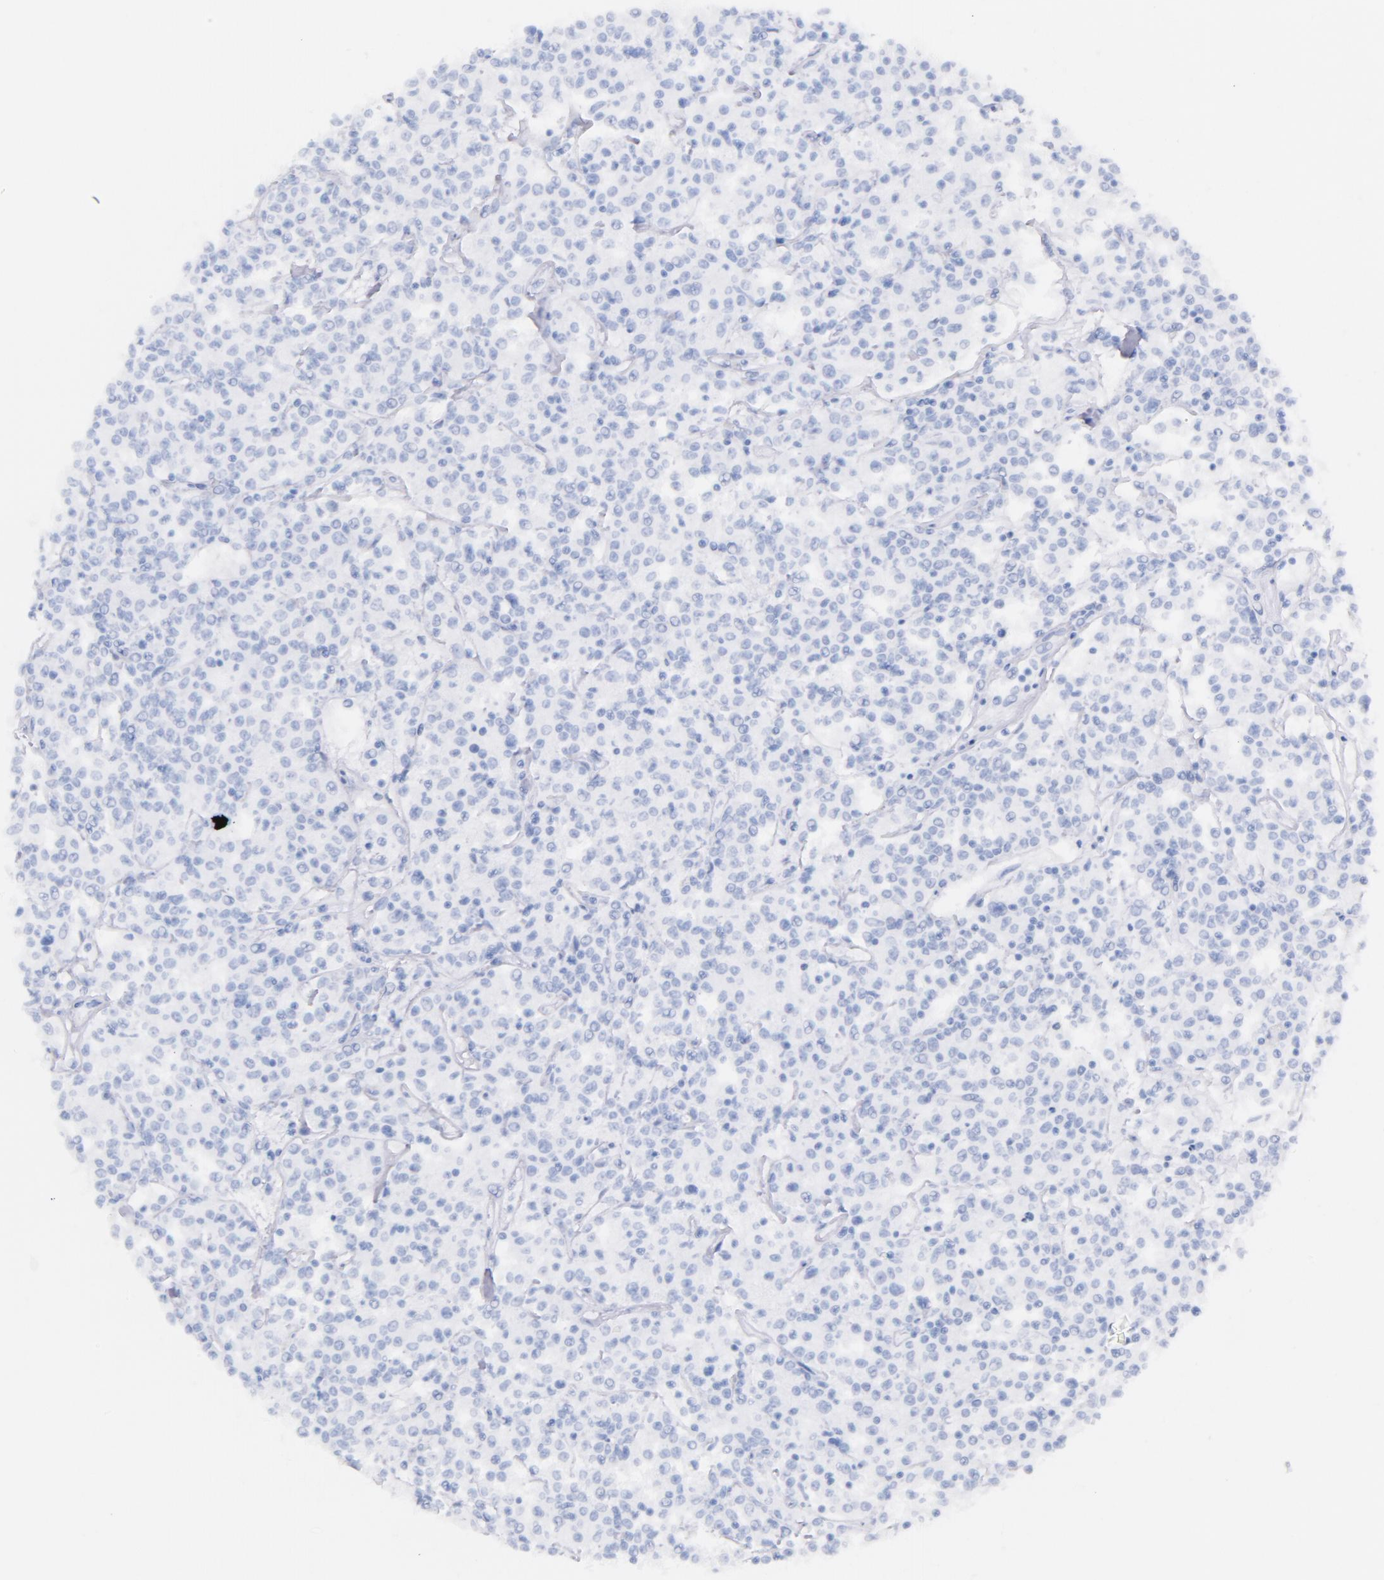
{"staining": {"intensity": "negative", "quantity": "none", "location": "none"}, "tissue": "lymphoma", "cell_type": "Tumor cells", "image_type": "cancer", "snomed": [{"axis": "morphology", "description": "Malignant lymphoma, non-Hodgkin's type, Low grade"}, {"axis": "topography", "description": "Small intestine"}], "caption": "There is no significant expression in tumor cells of lymphoma.", "gene": "CD44", "patient": {"sex": "female", "age": 59}}